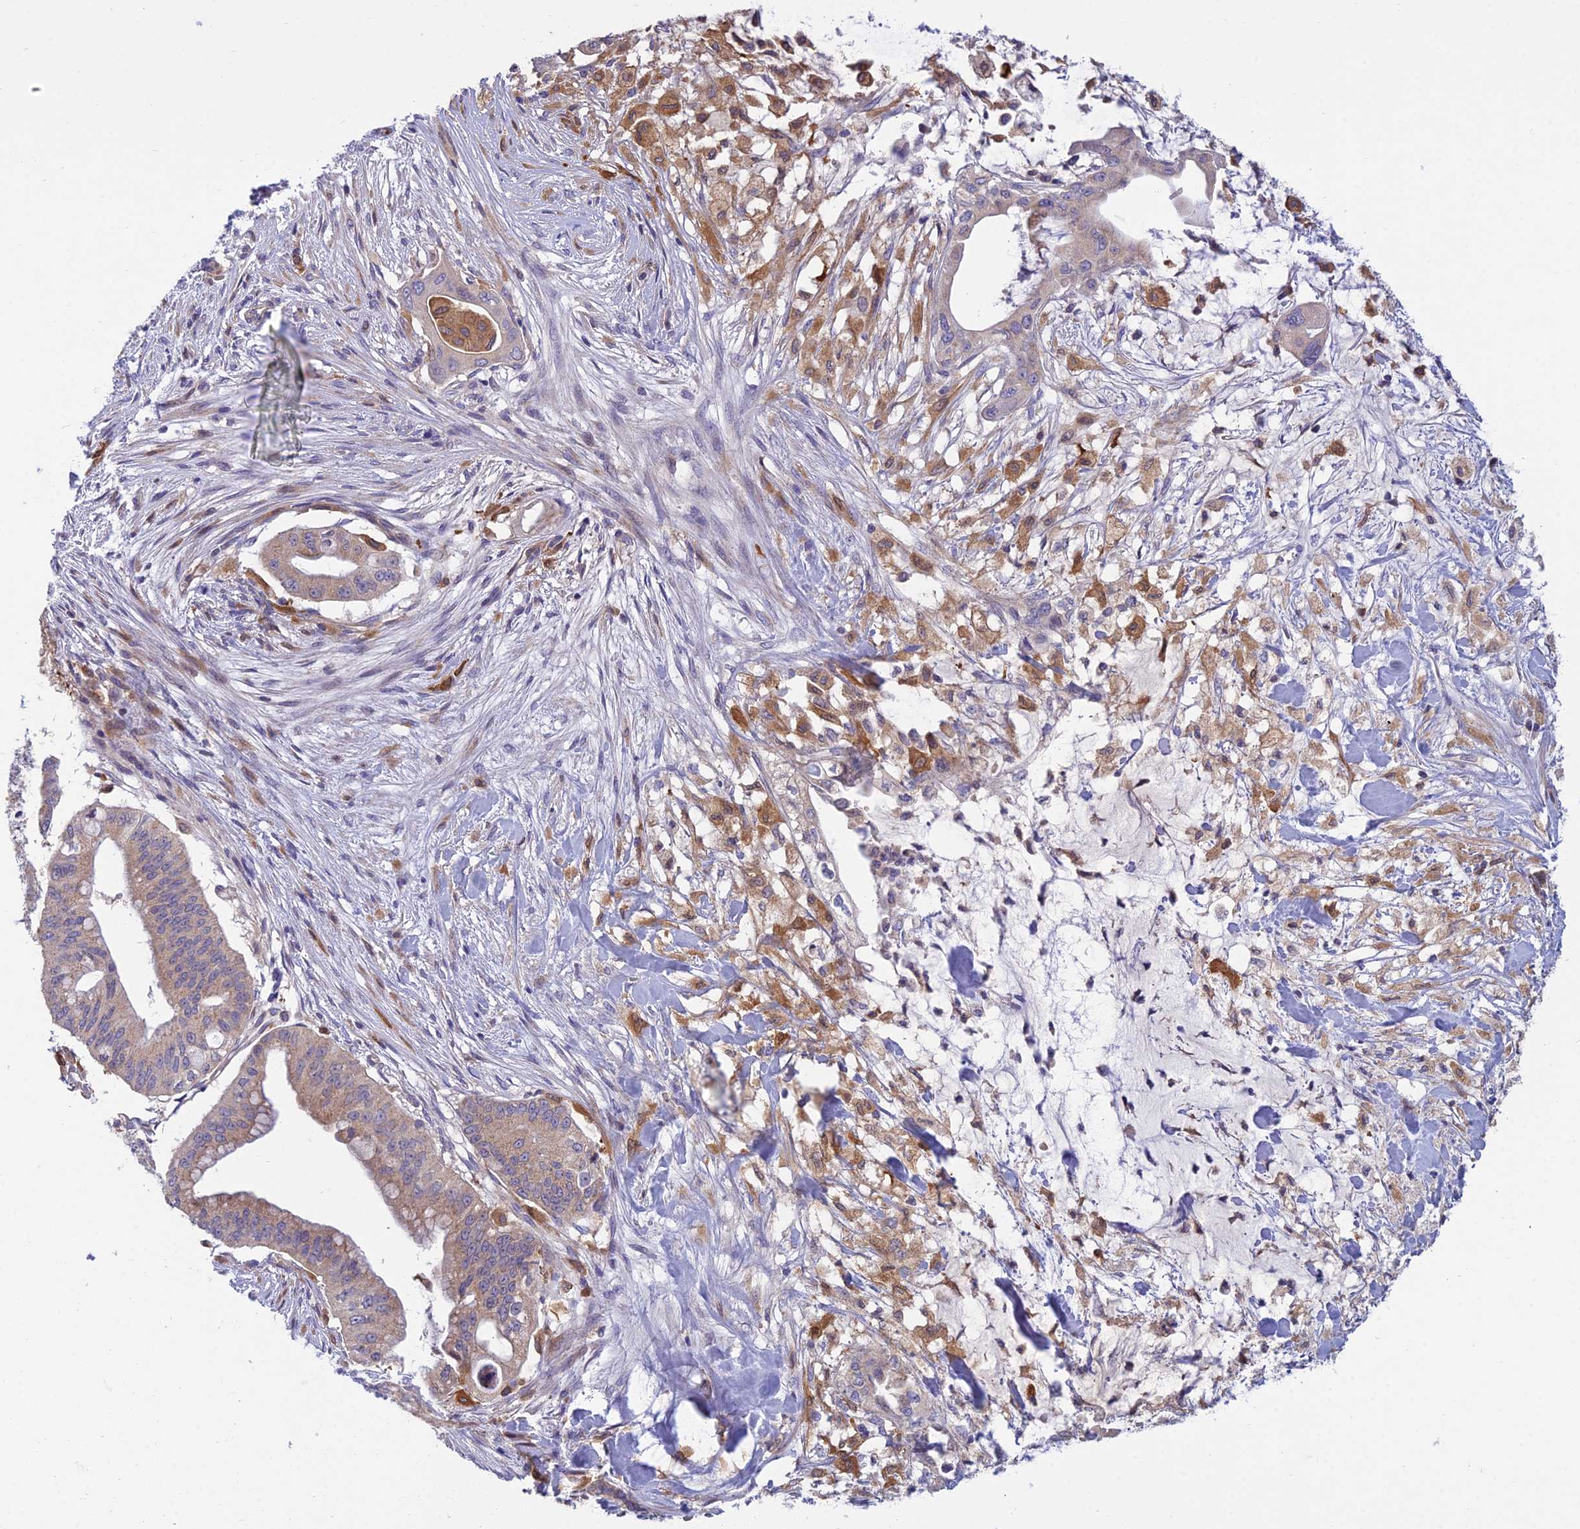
{"staining": {"intensity": "weak", "quantity": "25%-75%", "location": "cytoplasmic/membranous"}, "tissue": "pancreatic cancer", "cell_type": "Tumor cells", "image_type": "cancer", "snomed": [{"axis": "morphology", "description": "Adenocarcinoma, NOS"}, {"axis": "topography", "description": "Pancreas"}], "caption": "This image shows IHC staining of human adenocarcinoma (pancreatic), with low weak cytoplasmic/membranous expression in about 25%-75% of tumor cells.", "gene": "DUS2", "patient": {"sex": "male", "age": 46}}